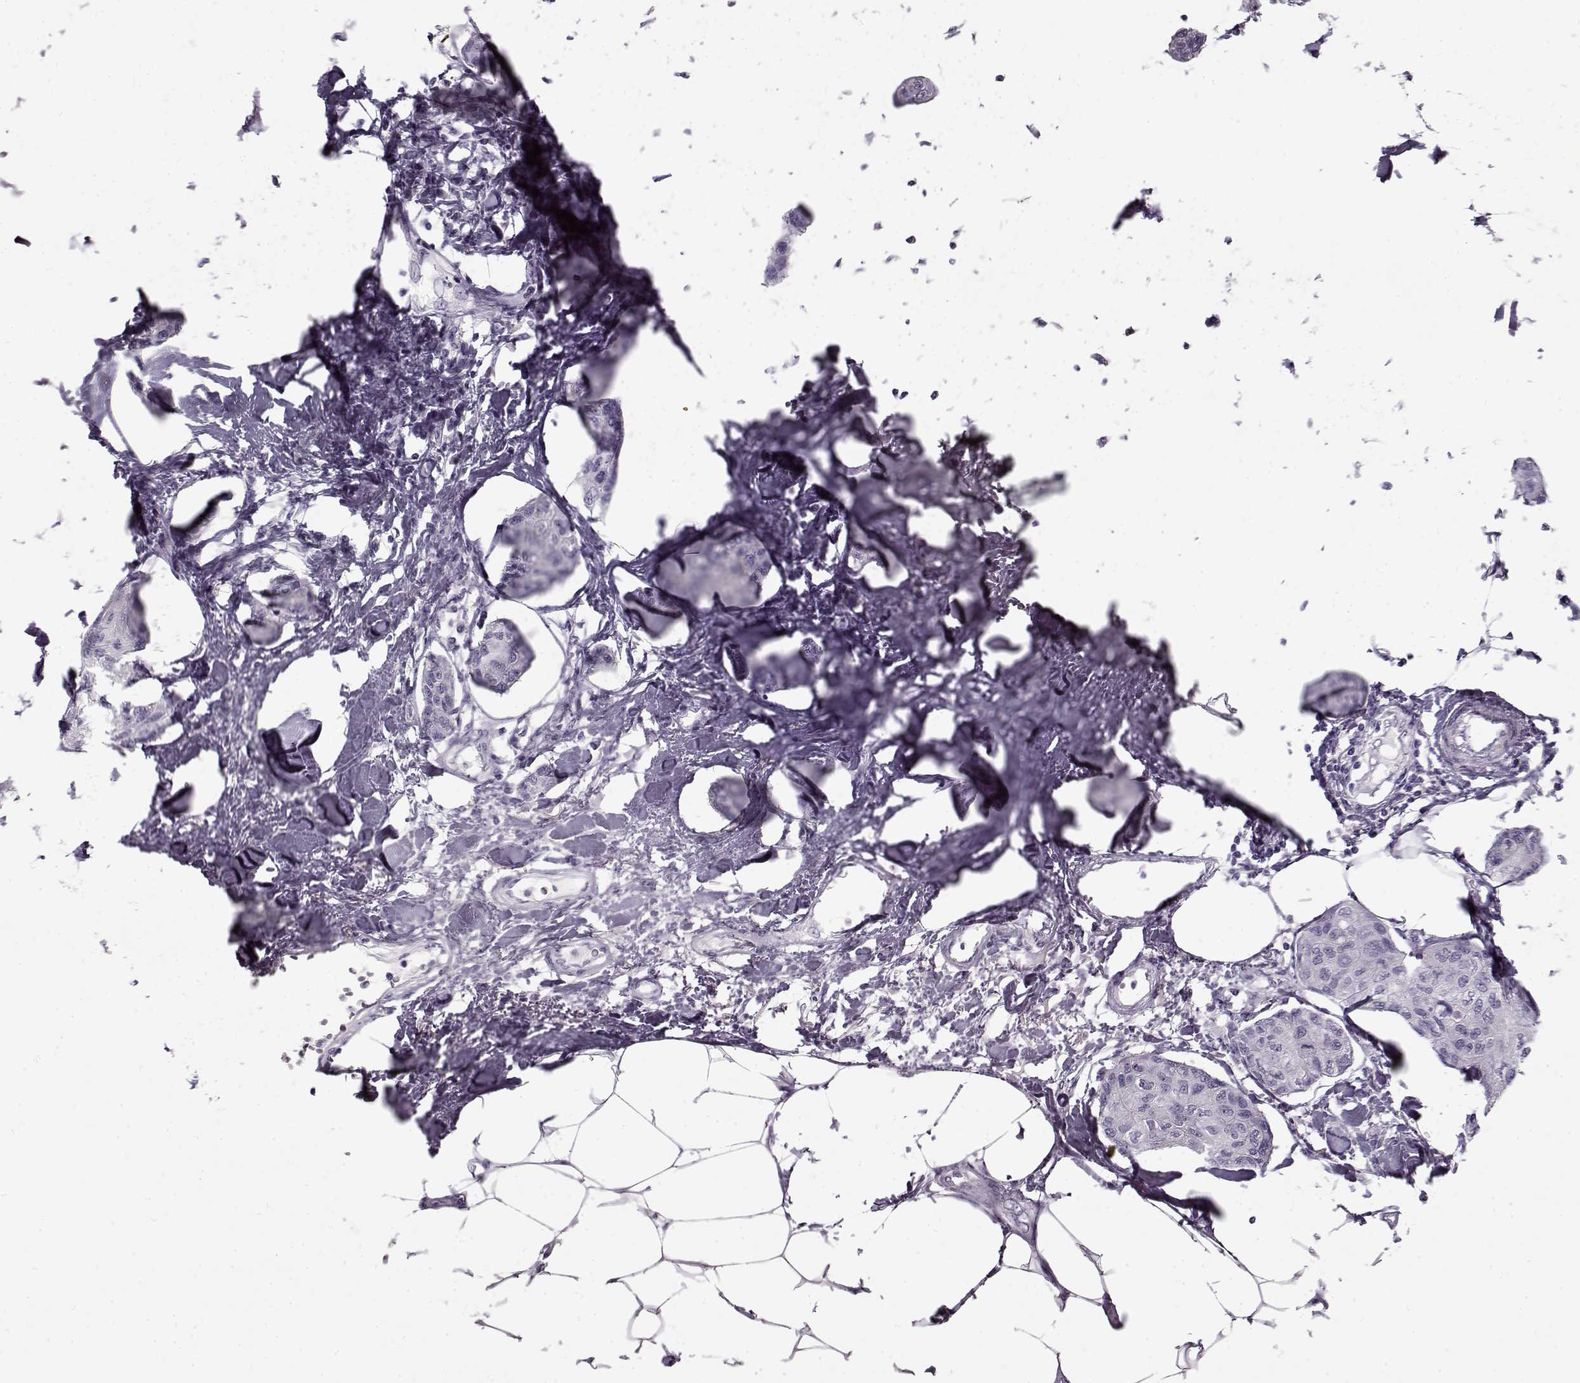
{"staining": {"intensity": "negative", "quantity": "none", "location": "none"}, "tissue": "breast cancer", "cell_type": "Tumor cells", "image_type": "cancer", "snomed": [{"axis": "morphology", "description": "Duct carcinoma"}, {"axis": "topography", "description": "Breast"}], "caption": "Infiltrating ductal carcinoma (breast) was stained to show a protein in brown. There is no significant positivity in tumor cells.", "gene": "PNMT", "patient": {"sex": "female", "age": 80}}